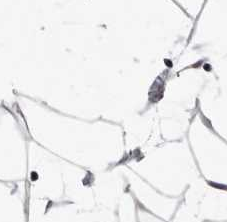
{"staining": {"intensity": "negative", "quantity": "none", "location": "none"}, "tissue": "adipose tissue", "cell_type": "Adipocytes", "image_type": "normal", "snomed": [{"axis": "morphology", "description": "Normal tissue, NOS"}, {"axis": "topography", "description": "Breast"}], "caption": "Immunohistochemical staining of benign human adipose tissue displays no significant positivity in adipocytes.", "gene": "ROM1", "patient": {"sex": "female", "age": 23}}